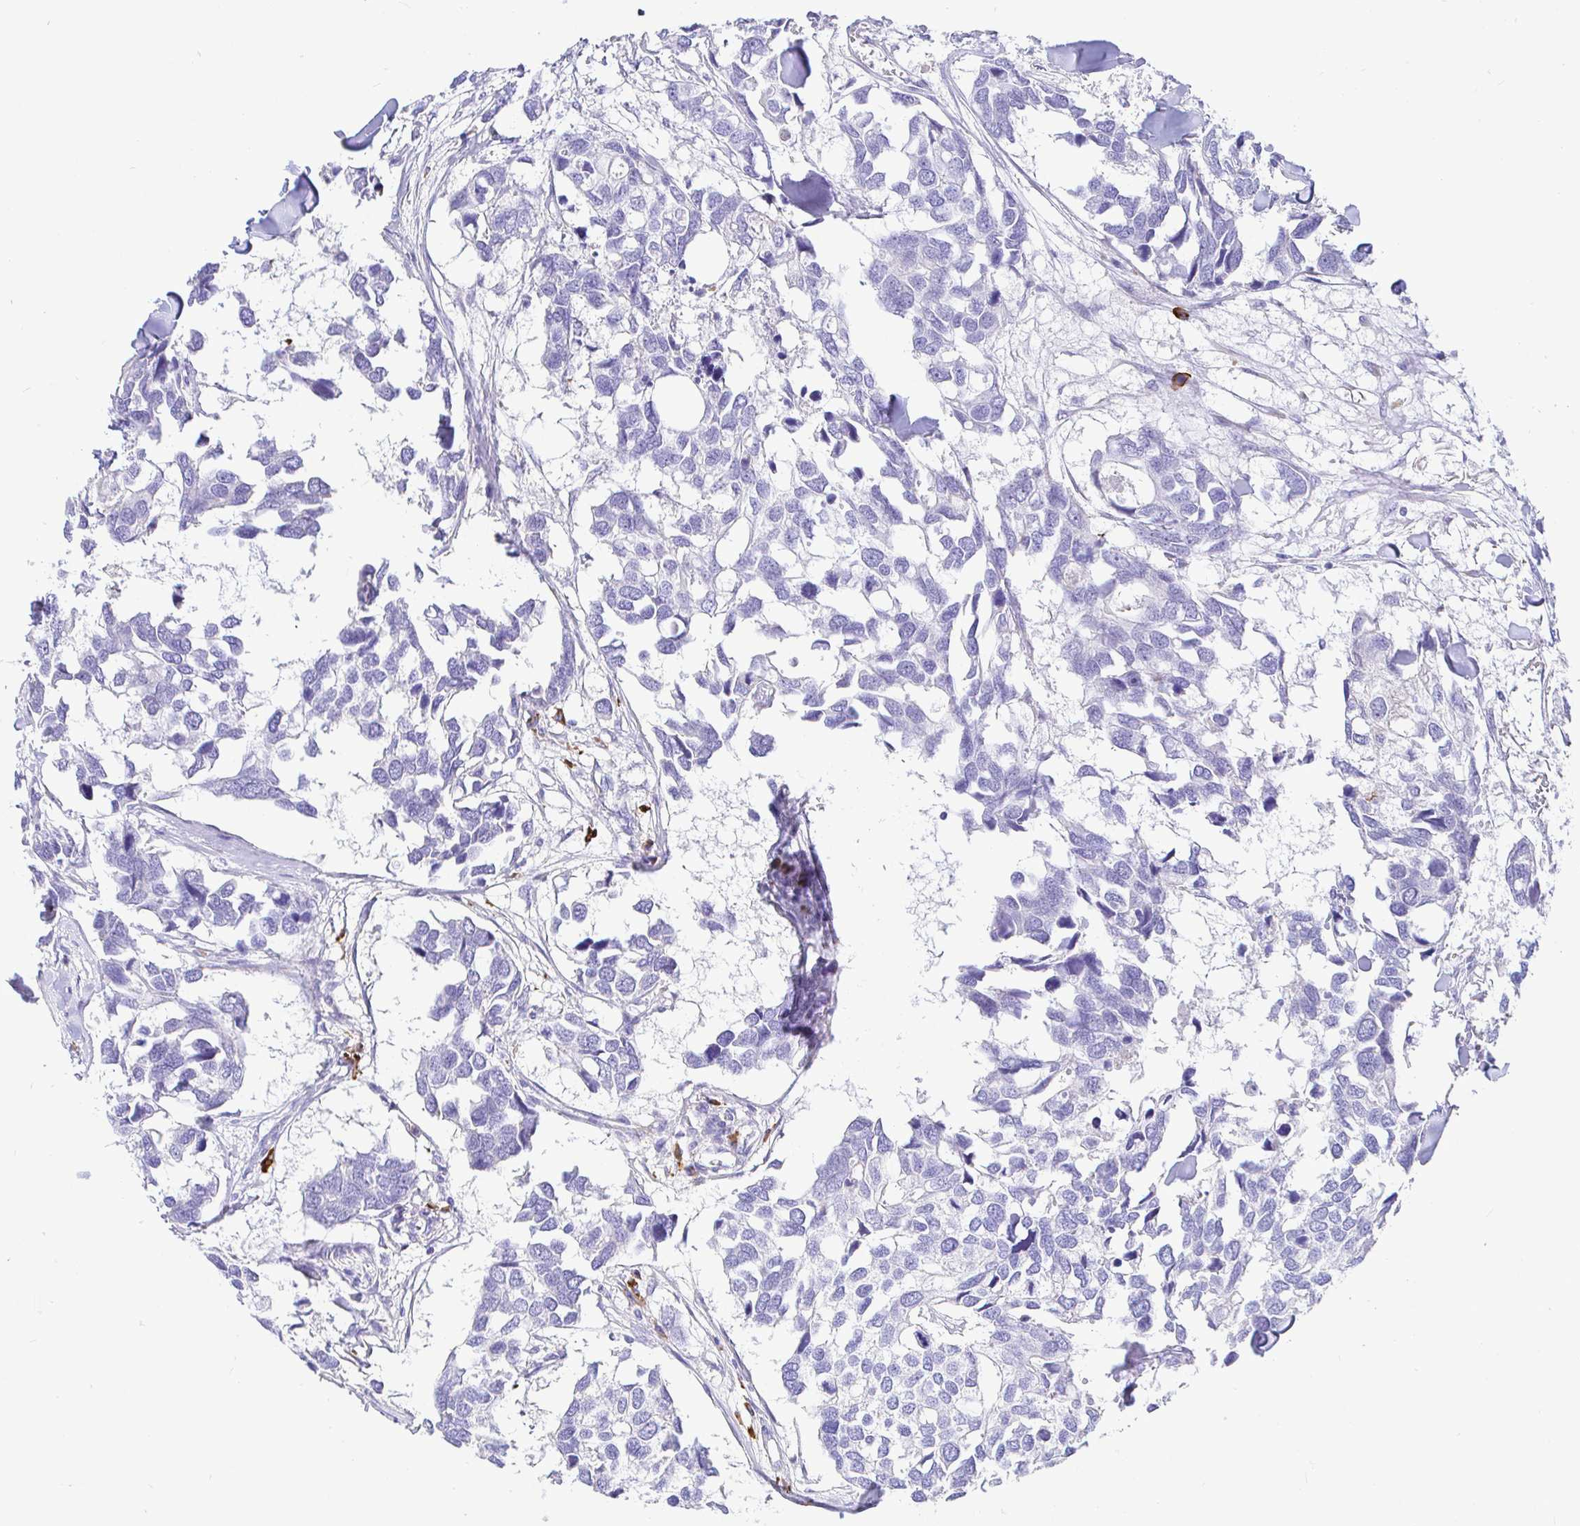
{"staining": {"intensity": "negative", "quantity": "none", "location": "none"}, "tissue": "breast cancer", "cell_type": "Tumor cells", "image_type": "cancer", "snomed": [{"axis": "morphology", "description": "Duct carcinoma"}, {"axis": "topography", "description": "Breast"}], "caption": "Tumor cells show no significant protein positivity in breast cancer (infiltrating ductal carcinoma).", "gene": "CCDC62", "patient": {"sex": "female", "age": 83}}